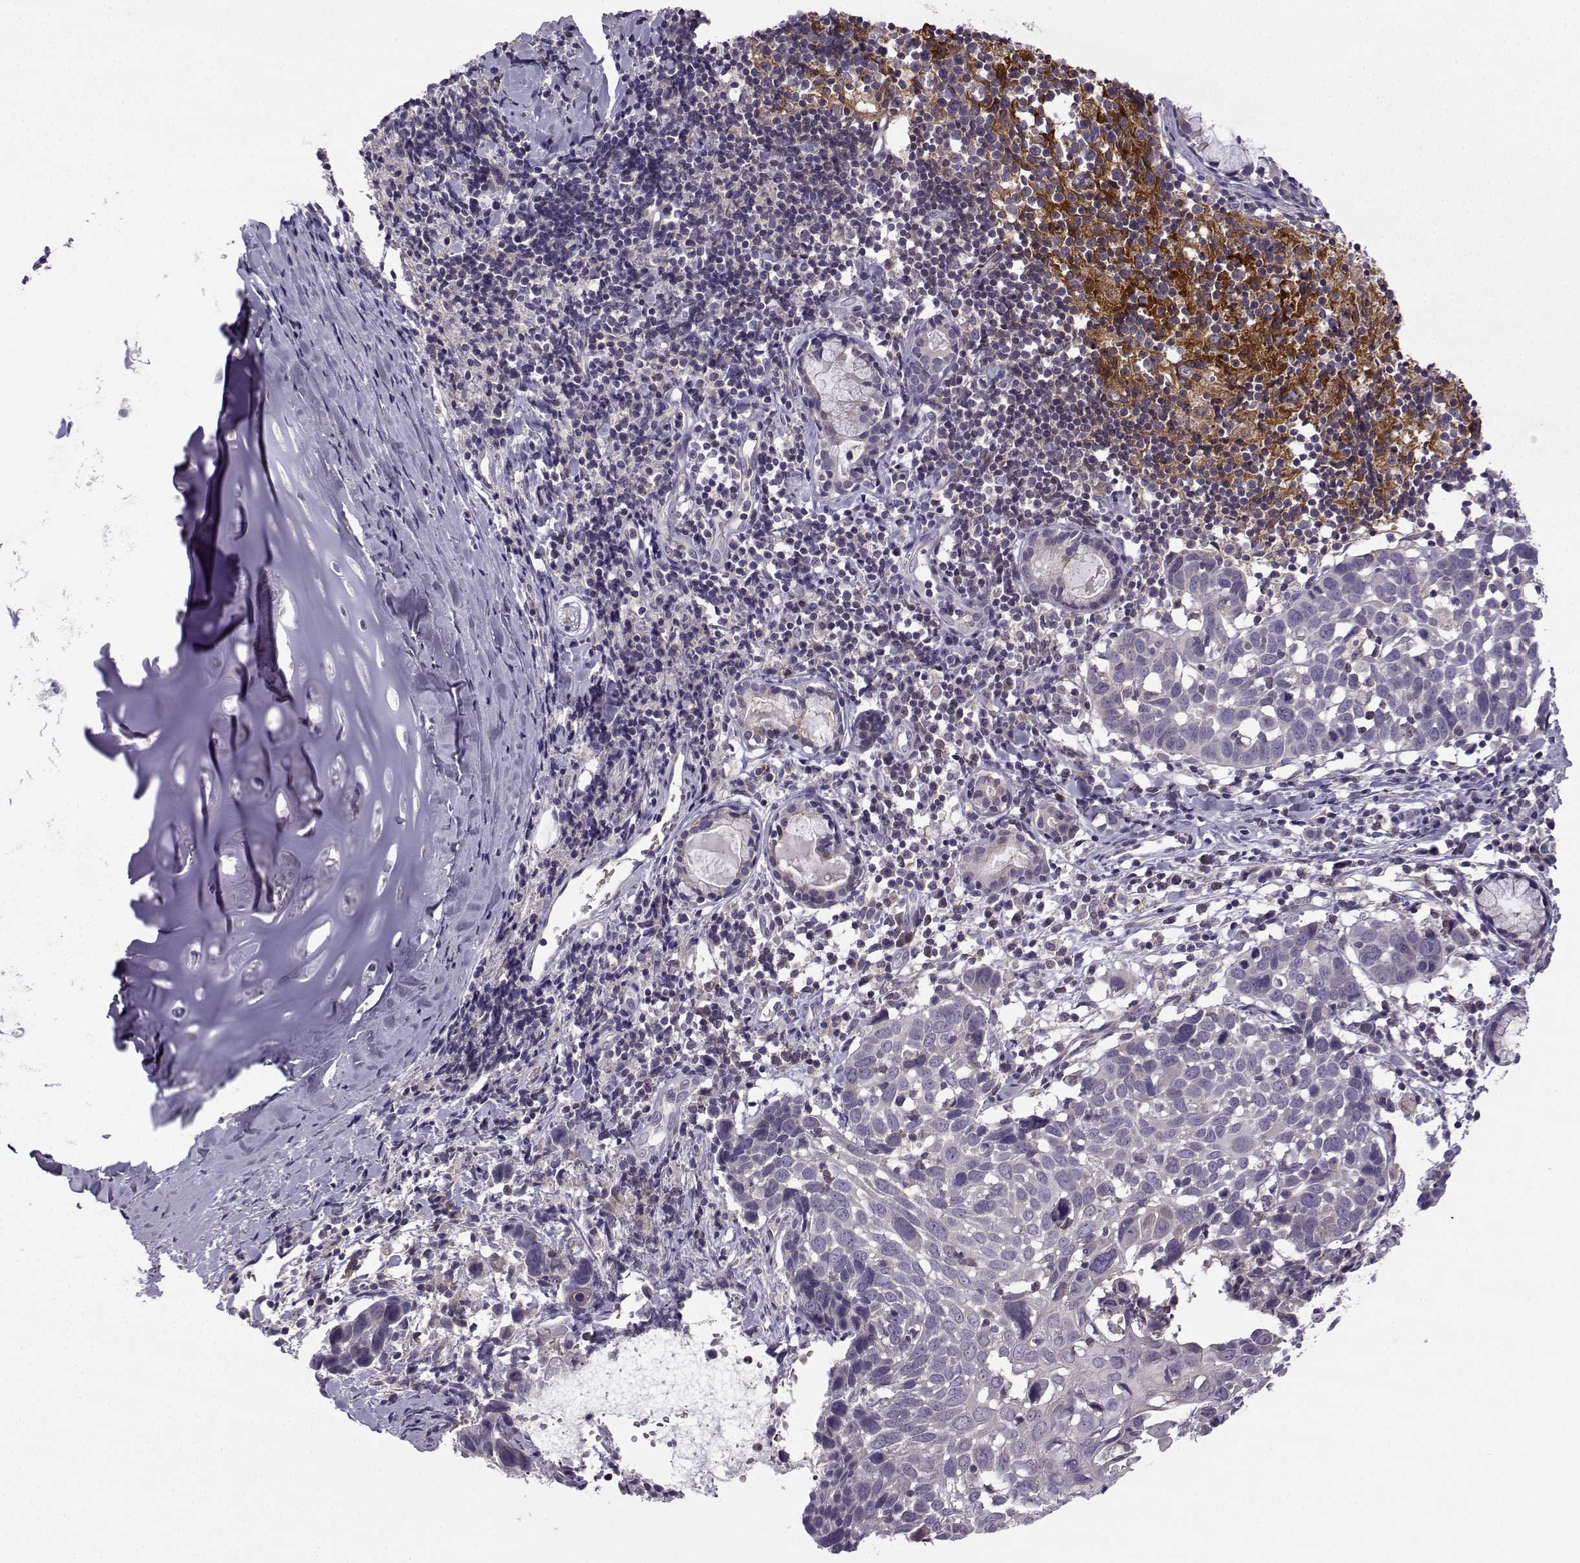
{"staining": {"intensity": "negative", "quantity": "none", "location": "none"}, "tissue": "lung cancer", "cell_type": "Tumor cells", "image_type": "cancer", "snomed": [{"axis": "morphology", "description": "Squamous cell carcinoma, NOS"}, {"axis": "topography", "description": "Lung"}], "caption": "Immunohistochemical staining of squamous cell carcinoma (lung) reveals no significant positivity in tumor cells.", "gene": "FCAMR", "patient": {"sex": "male", "age": 57}}